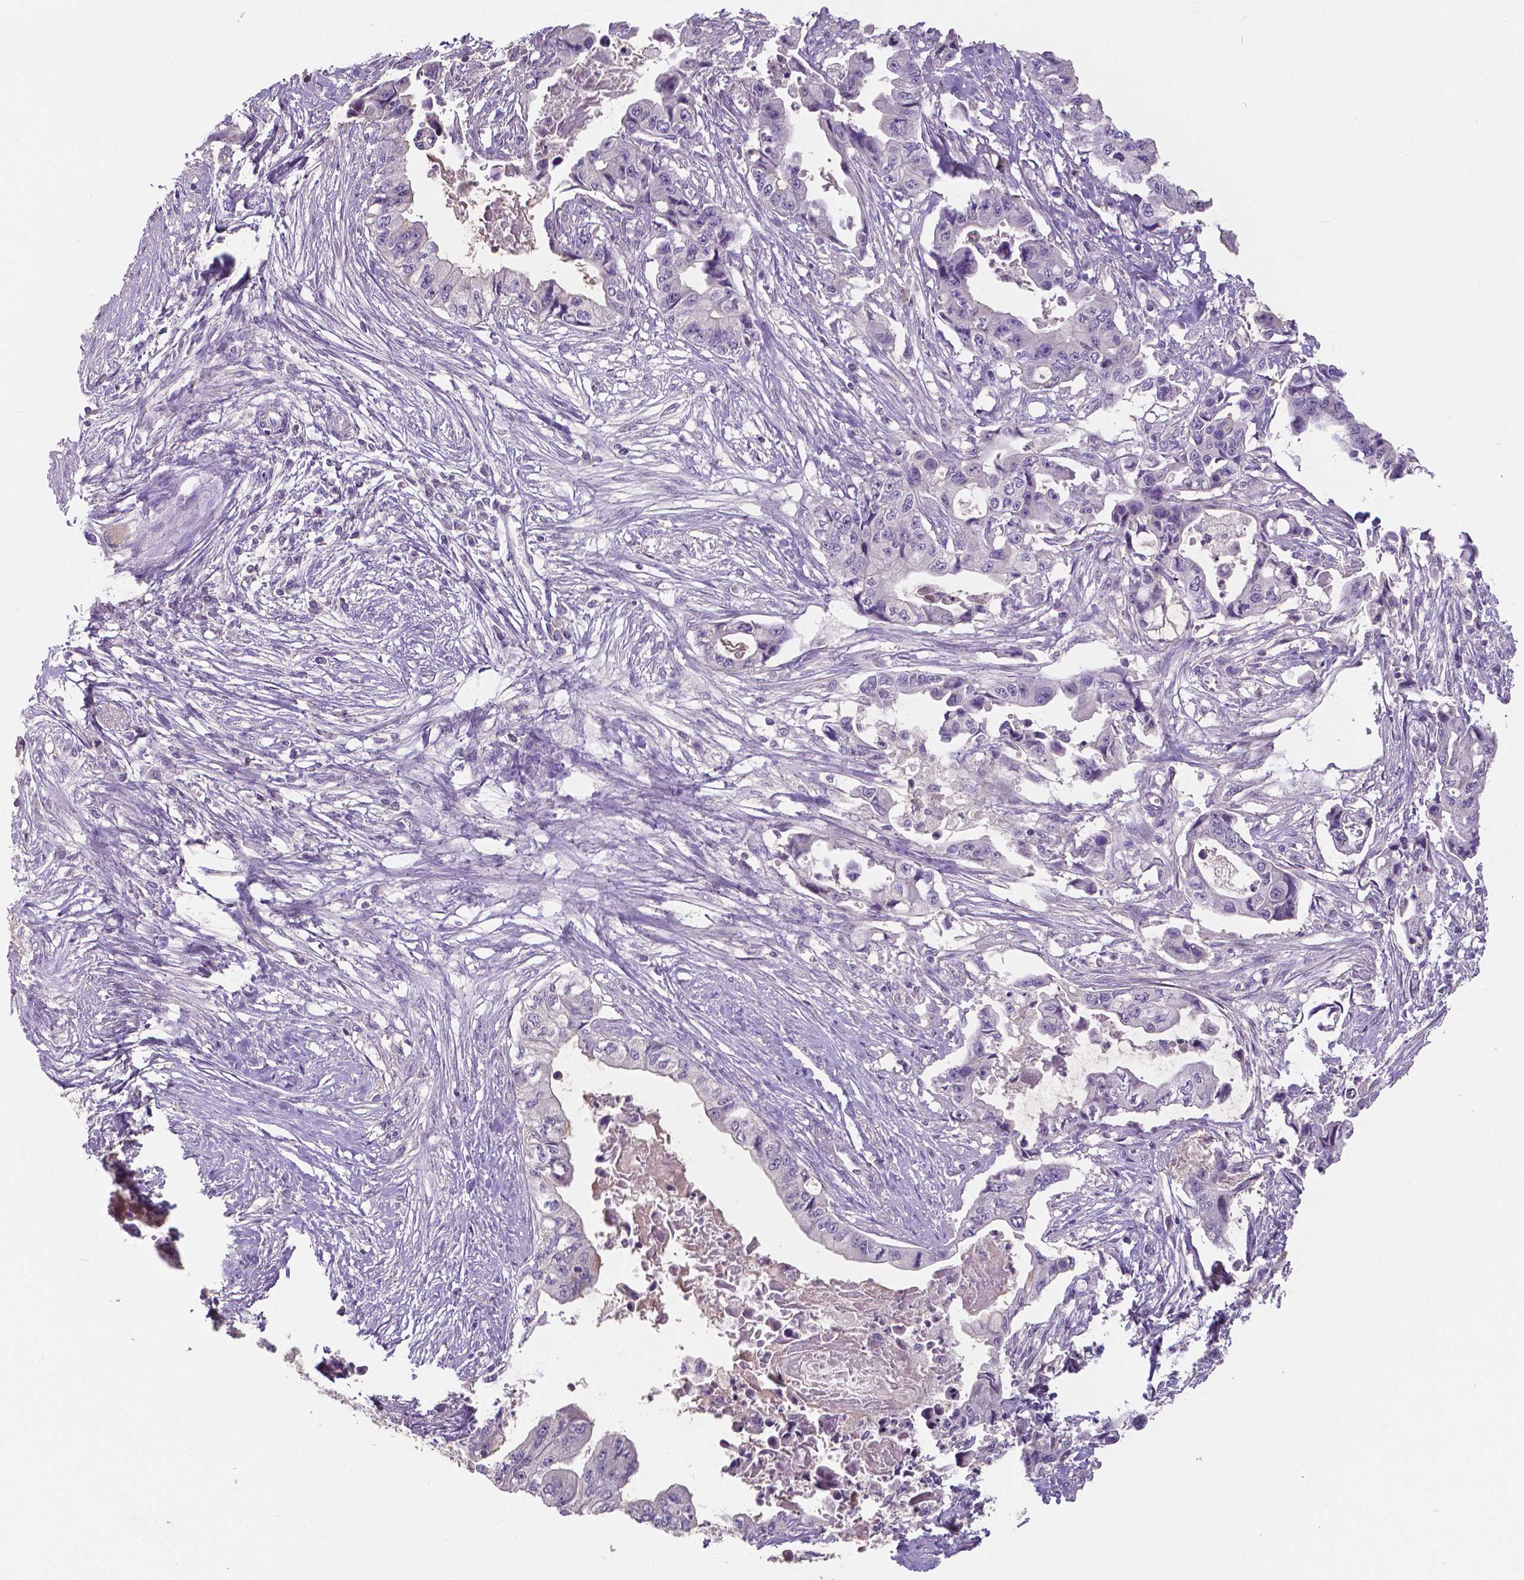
{"staining": {"intensity": "negative", "quantity": "none", "location": "none"}, "tissue": "pancreatic cancer", "cell_type": "Tumor cells", "image_type": "cancer", "snomed": [{"axis": "morphology", "description": "Adenocarcinoma, NOS"}, {"axis": "topography", "description": "Pancreas"}], "caption": "Tumor cells show no significant protein positivity in adenocarcinoma (pancreatic).", "gene": "CRMP1", "patient": {"sex": "male", "age": 66}}